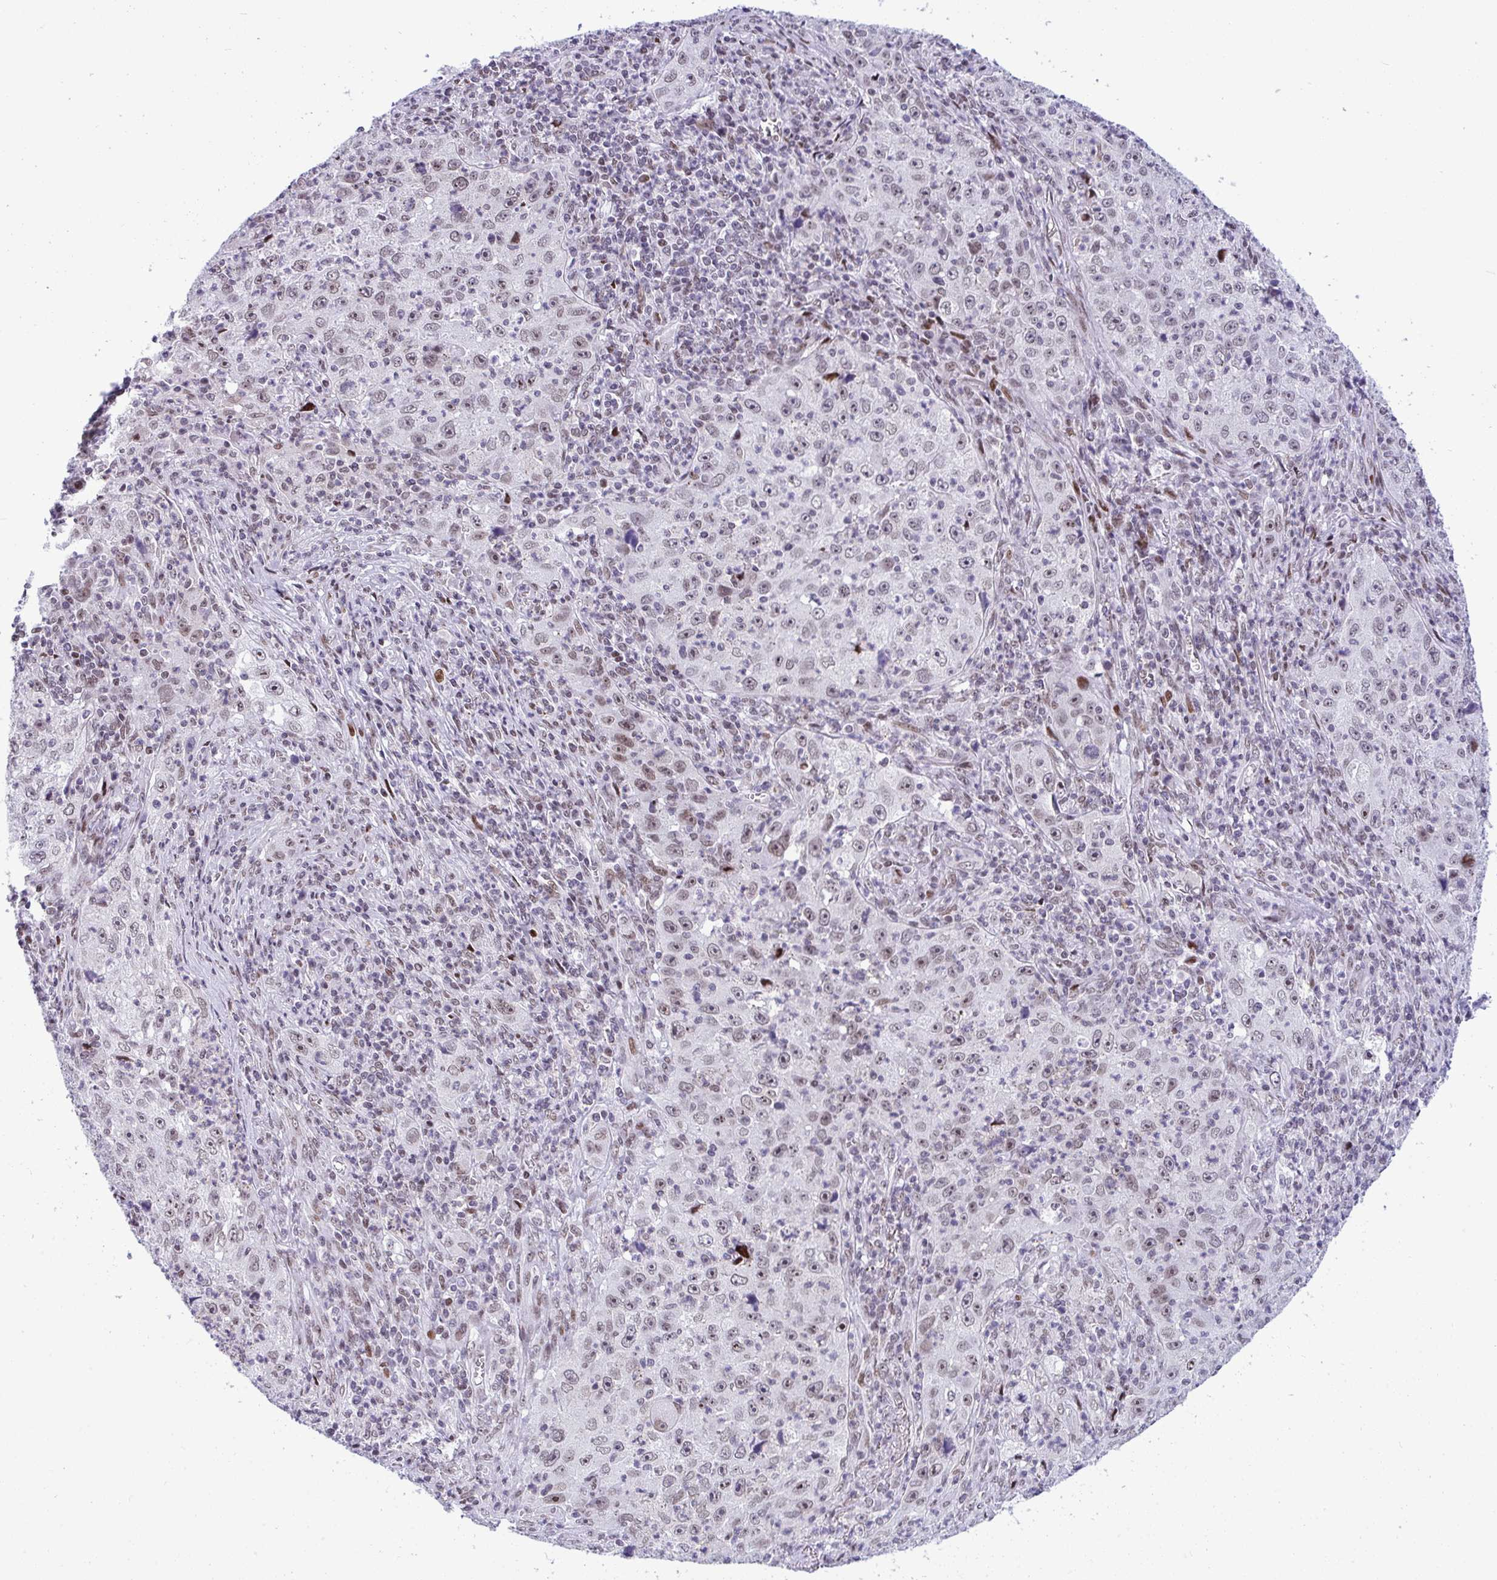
{"staining": {"intensity": "weak", "quantity": "25%-75%", "location": "nuclear"}, "tissue": "lung cancer", "cell_type": "Tumor cells", "image_type": "cancer", "snomed": [{"axis": "morphology", "description": "Squamous cell carcinoma, NOS"}, {"axis": "topography", "description": "Lung"}], "caption": "Protein expression analysis of human lung cancer (squamous cell carcinoma) reveals weak nuclear positivity in about 25%-75% of tumor cells.", "gene": "ZFHX3", "patient": {"sex": "male", "age": 71}}